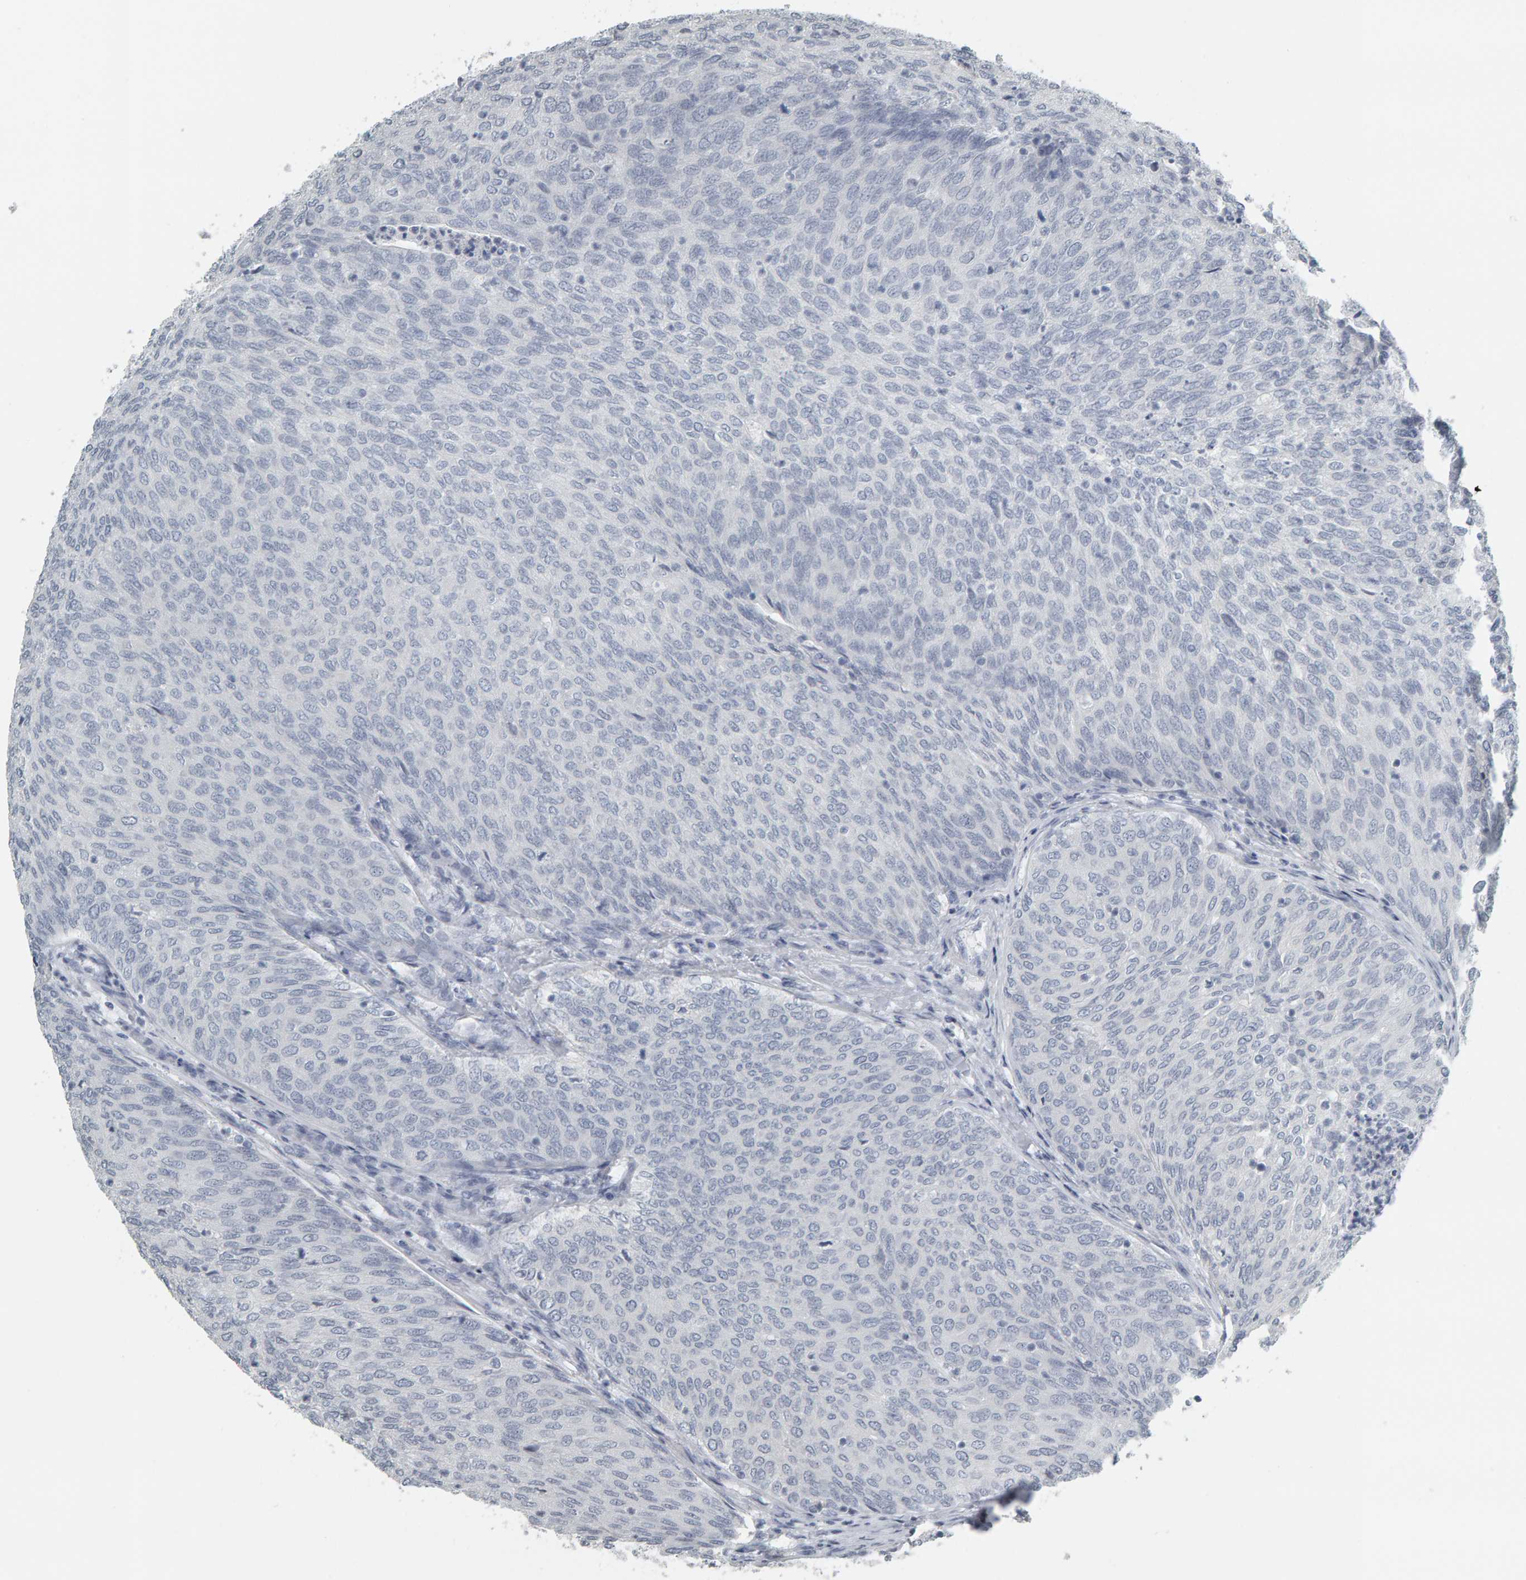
{"staining": {"intensity": "negative", "quantity": "none", "location": "none"}, "tissue": "urothelial cancer", "cell_type": "Tumor cells", "image_type": "cancer", "snomed": [{"axis": "morphology", "description": "Urothelial carcinoma, Low grade"}, {"axis": "topography", "description": "Urinary bladder"}], "caption": "Immunohistochemistry of low-grade urothelial carcinoma demonstrates no positivity in tumor cells.", "gene": "PYY", "patient": {"sex": "female", "age": 79}}